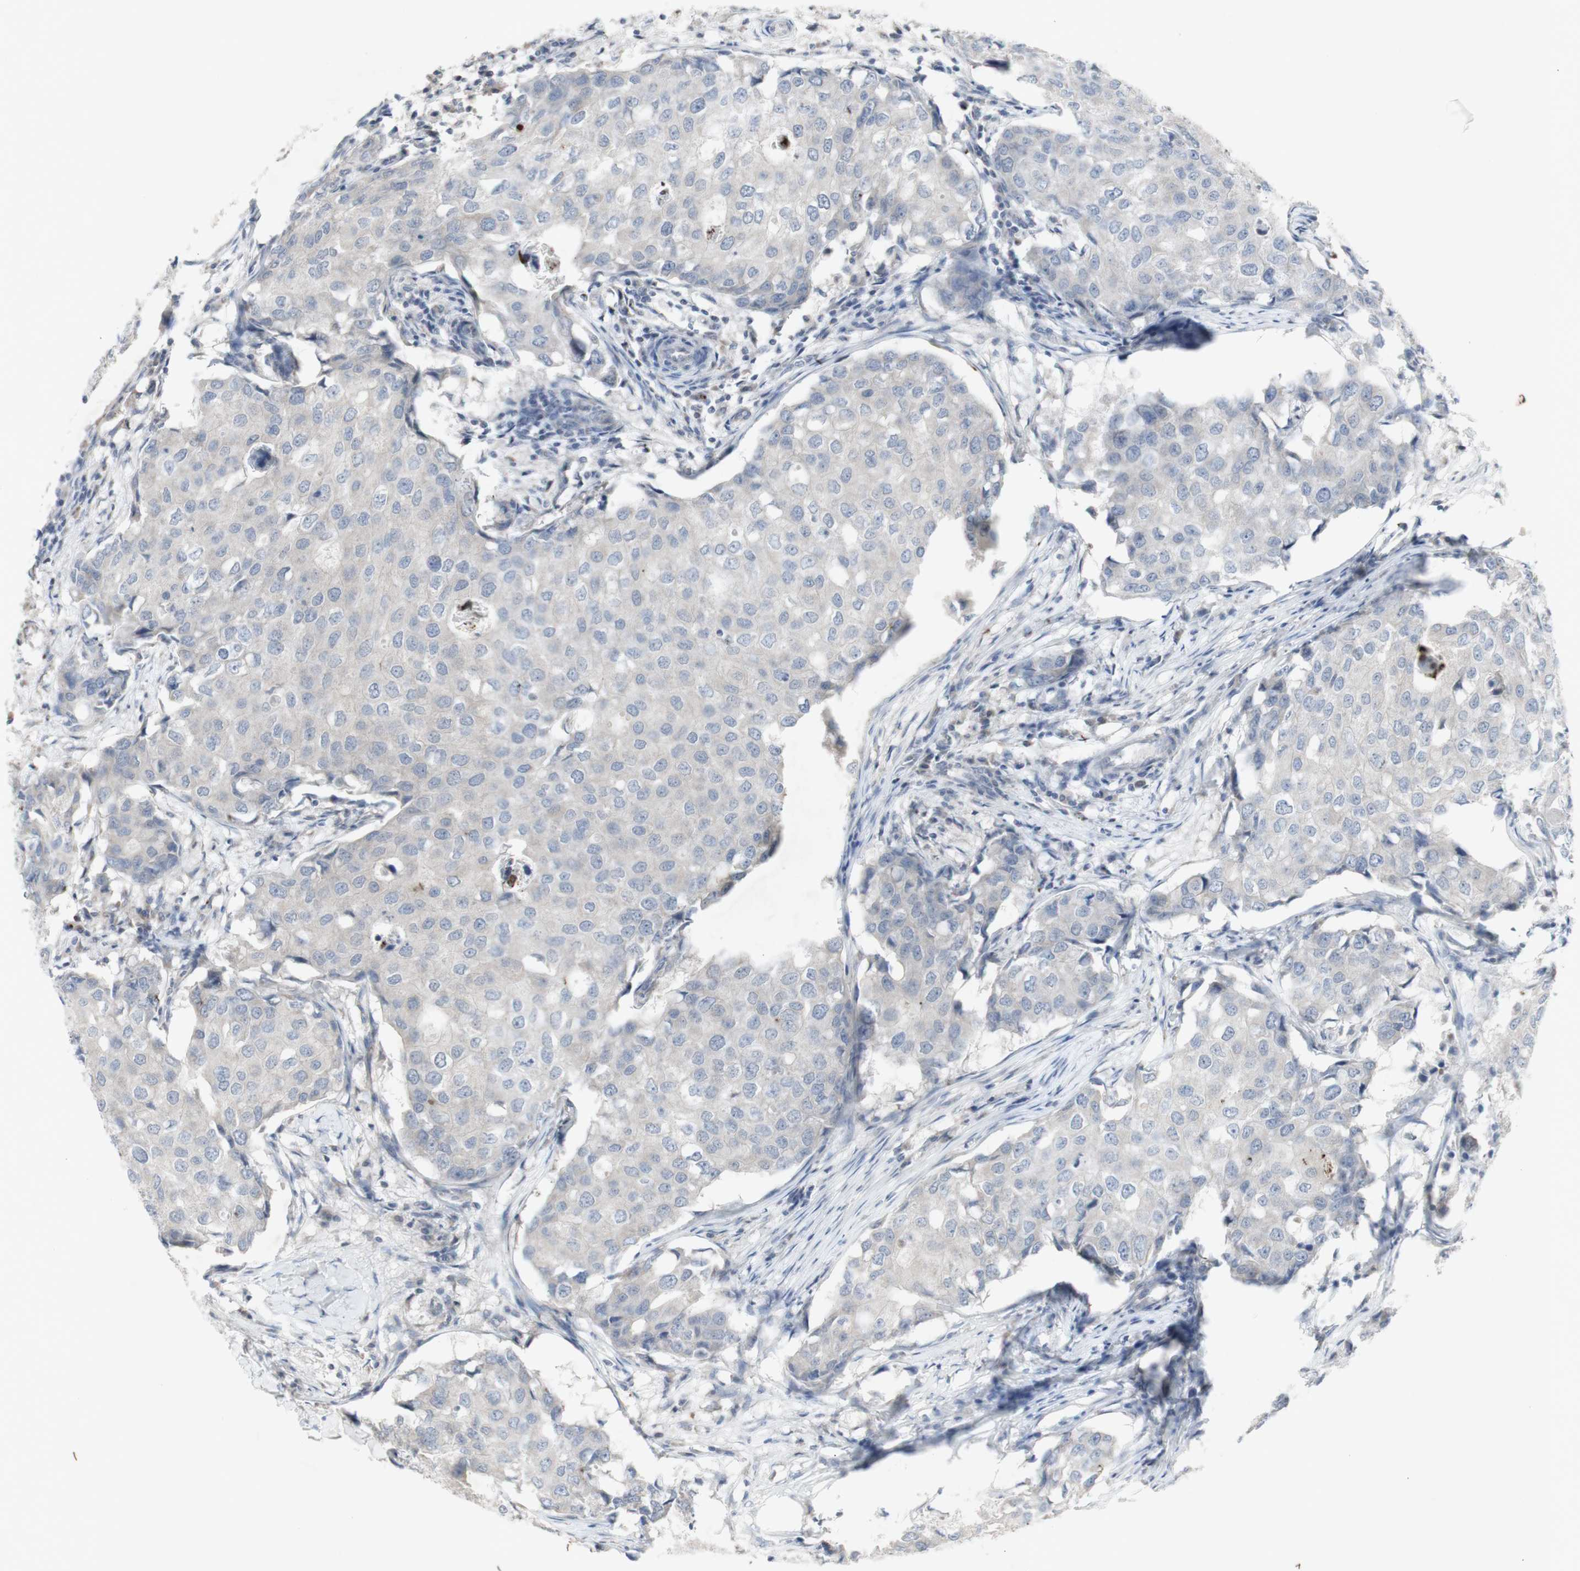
{"staining": {"intensity": "weak", "quantity": ">75%", "location": "cytoplasmic/membranous"}, "tissue": "breast cancer", "cell_type": "Tumor cells", "image_type": "cancer", "snomed": [{"axis": "morphology", "description": "Duct carcinoma"}, {"axis": "topography", "description": "Breast"}], "caption": "Breast cancer (infiltrating ductal carcinoma) was stained to show a protein in brown. There is low levels of weak cytoplasmic/membranous staining in approximately >75% of tumor cells.", "gene": "INS", "patient": {"sex": "female", "age": 27}}